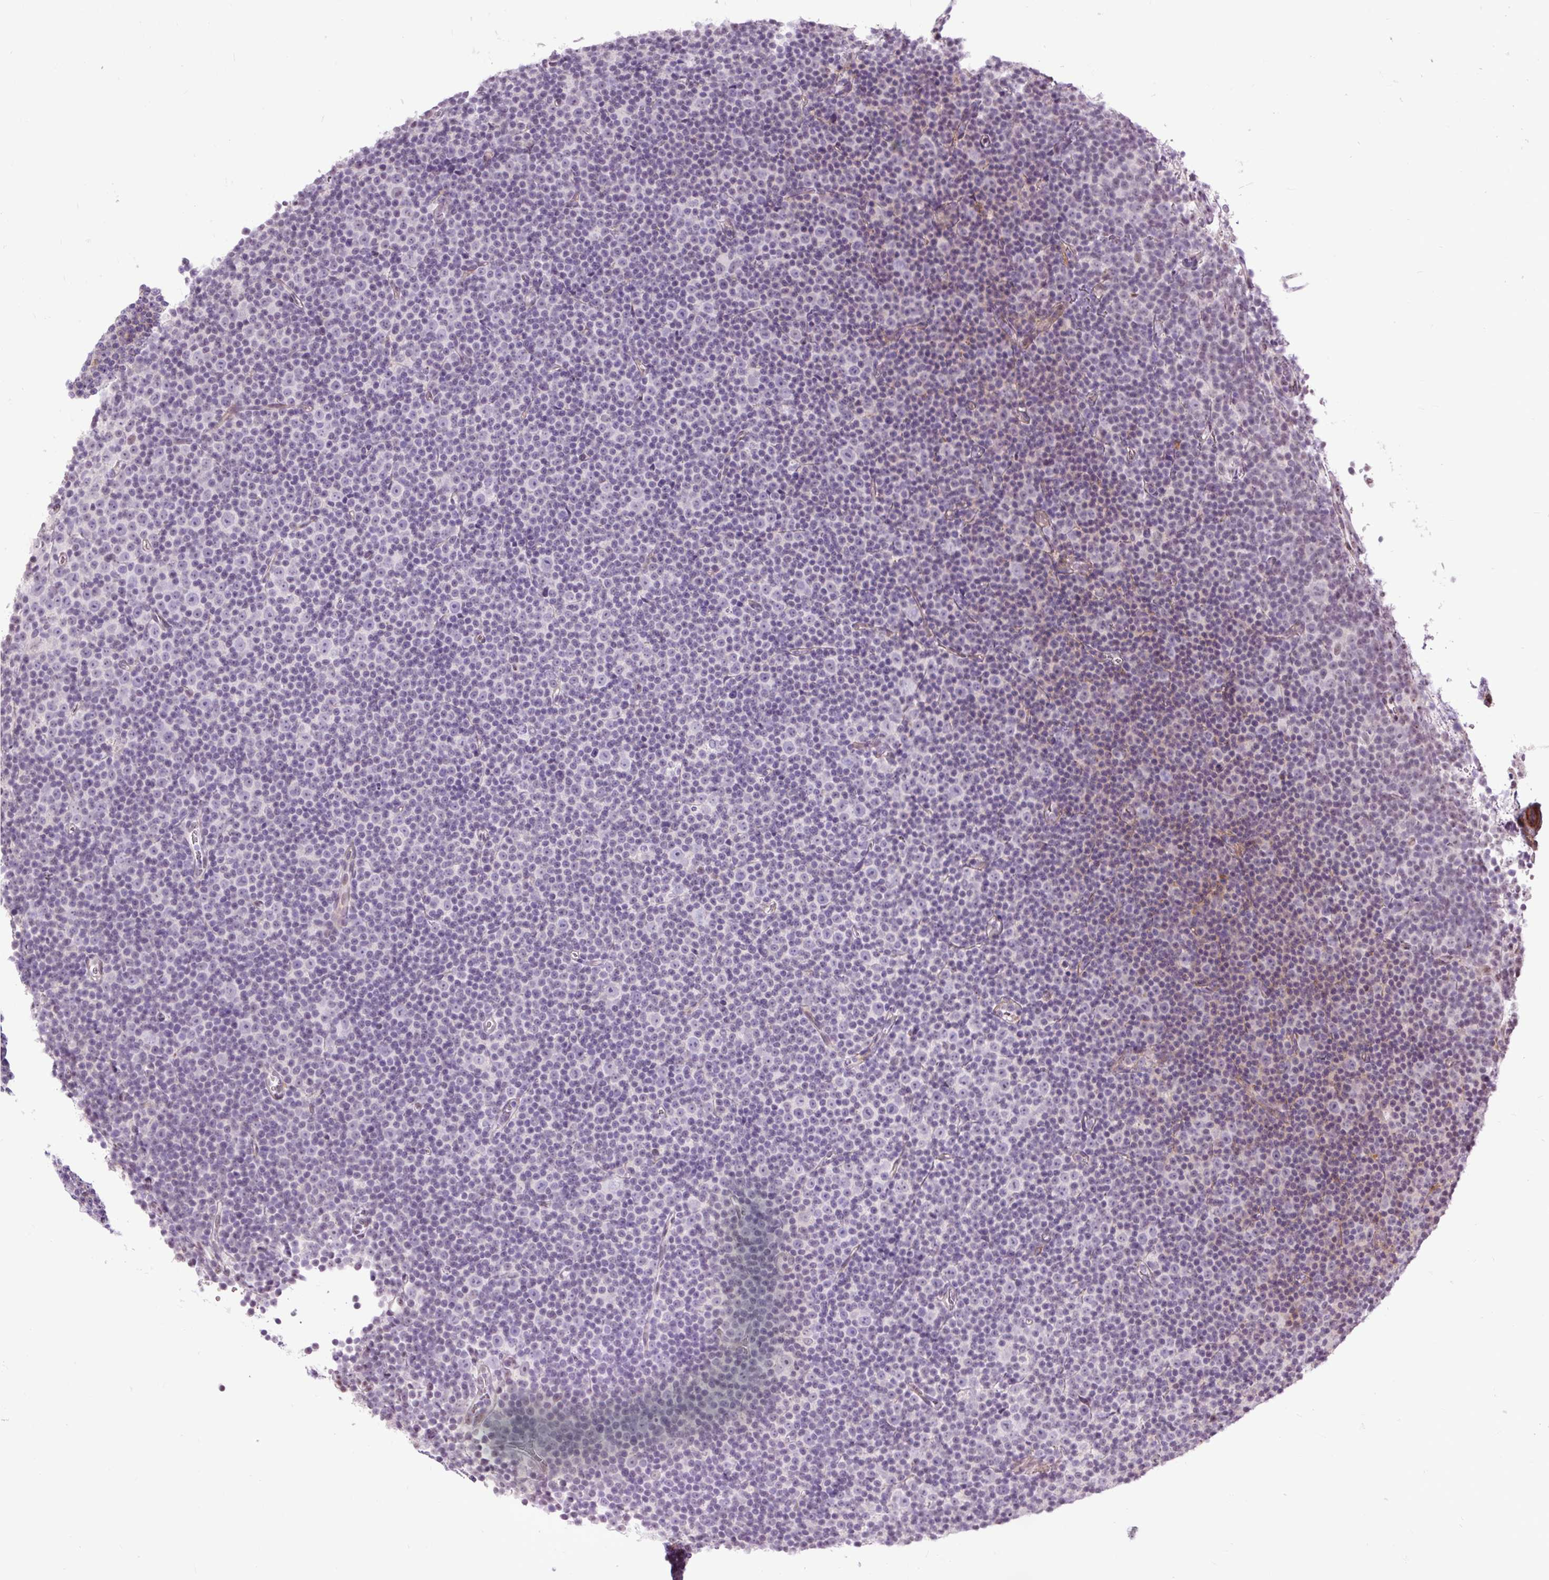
{"staining": {"intensity": "negative", "quantity": "none", "location": "none"}, "tissue": "lymphoma", "cell_type": "Tumor cells", "image_type": "cancer", "snomed": [{"axis": "morphology", "description": "Malignant lymphoma, non-Hodgkin's type, Low grade"}, {"axis": "topography", "description": "Lymph node"}], "caption": "IHC image of neoplastic tissue: human low-grade malignant lymphoma, non-Hodgkin's type stained with DAB (3,3'-diaminobenzidine) exhibits no significant protein expression in tumor cells.", "gene": "ZNF197", "patient": {"sex": "female", "age": 67}}